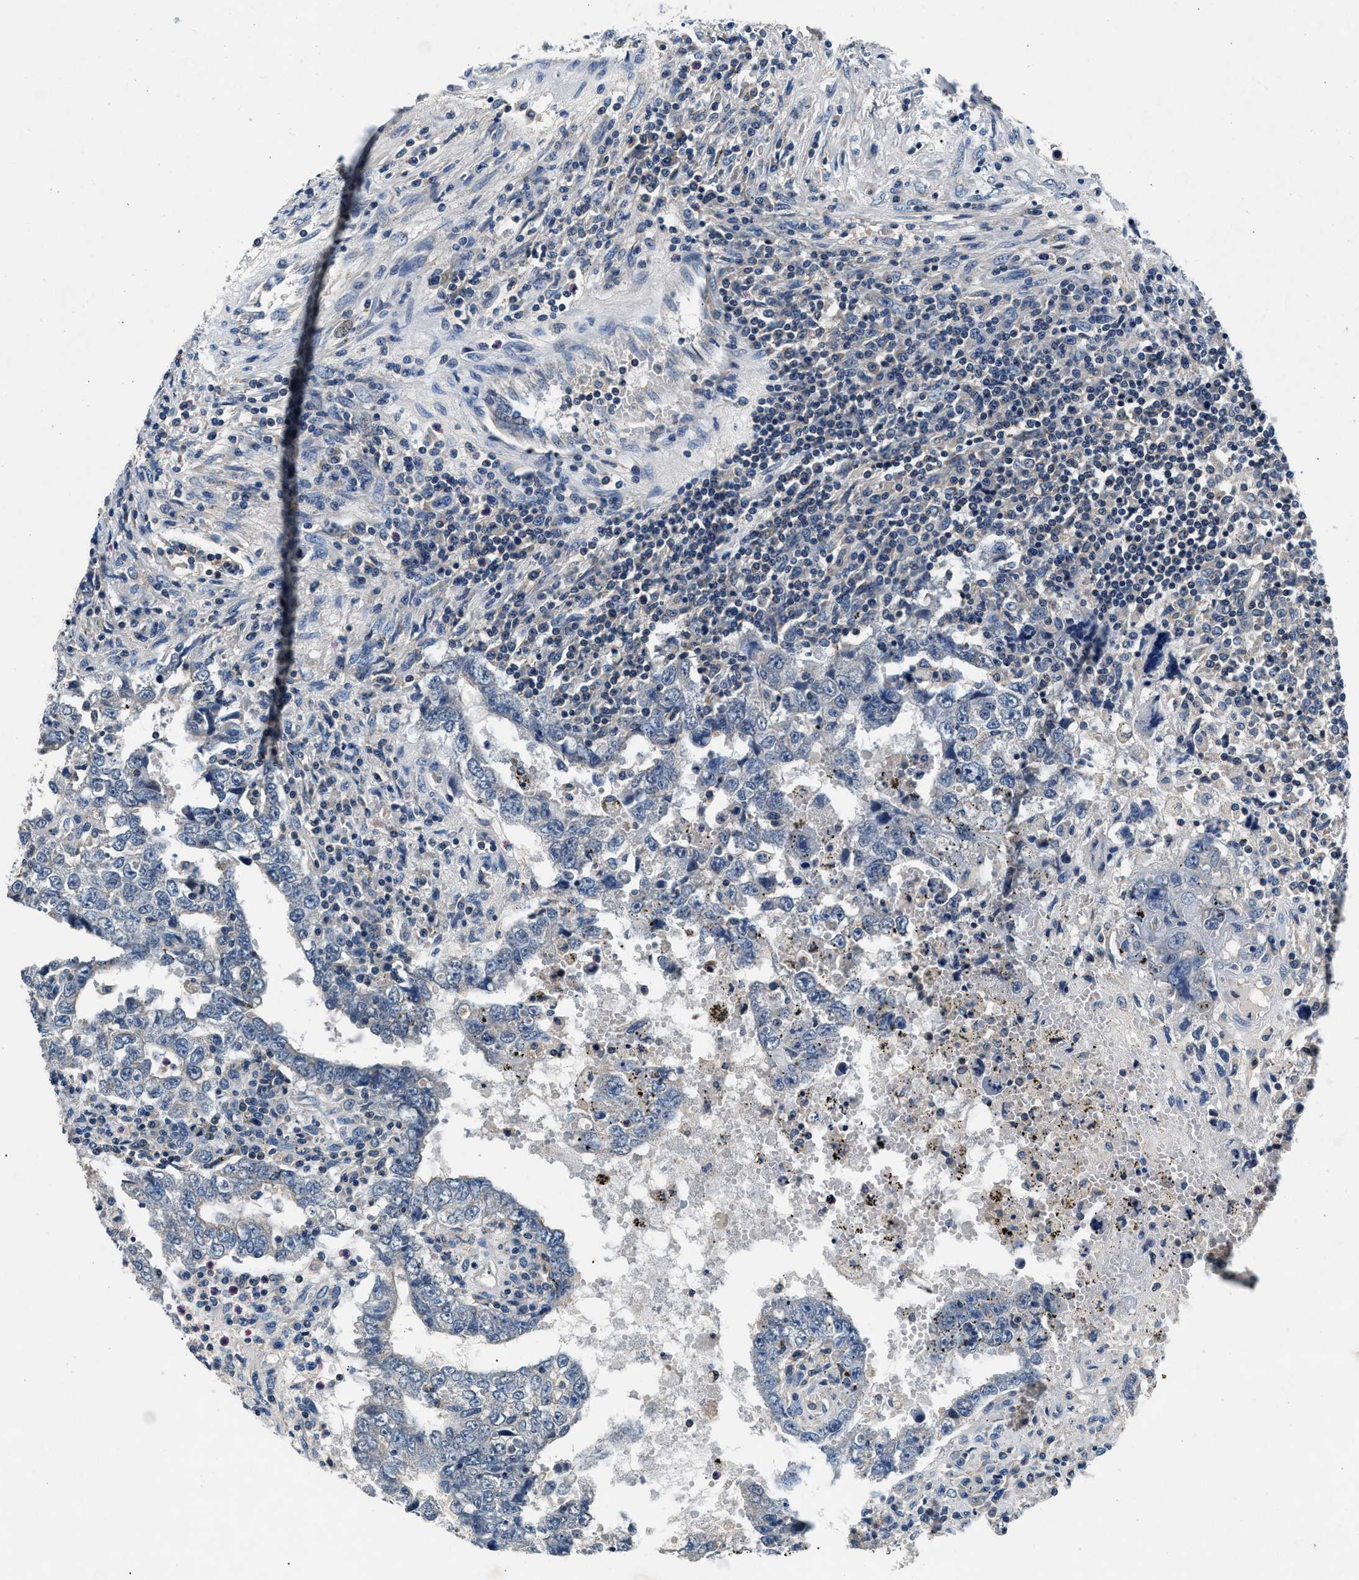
{"staining": {"intensity": "negative", "quantity": "none", "location": "none"}, "tissue": "testis cancer", "cell_type": "Tumor cells", "image_type": "cancer", "snomed": [{"axis": "morphology", "description": "Carcinoma, Embryonal, NOS"}, {"axis": "topography", "description": "Testis"}], "caption": "This is a photomicrograph of IHC staining of testis cancer, which shows no positivity in tumor cells.", "gene": "DENND6B", "patient": {"sex": "male", "age": 26}}